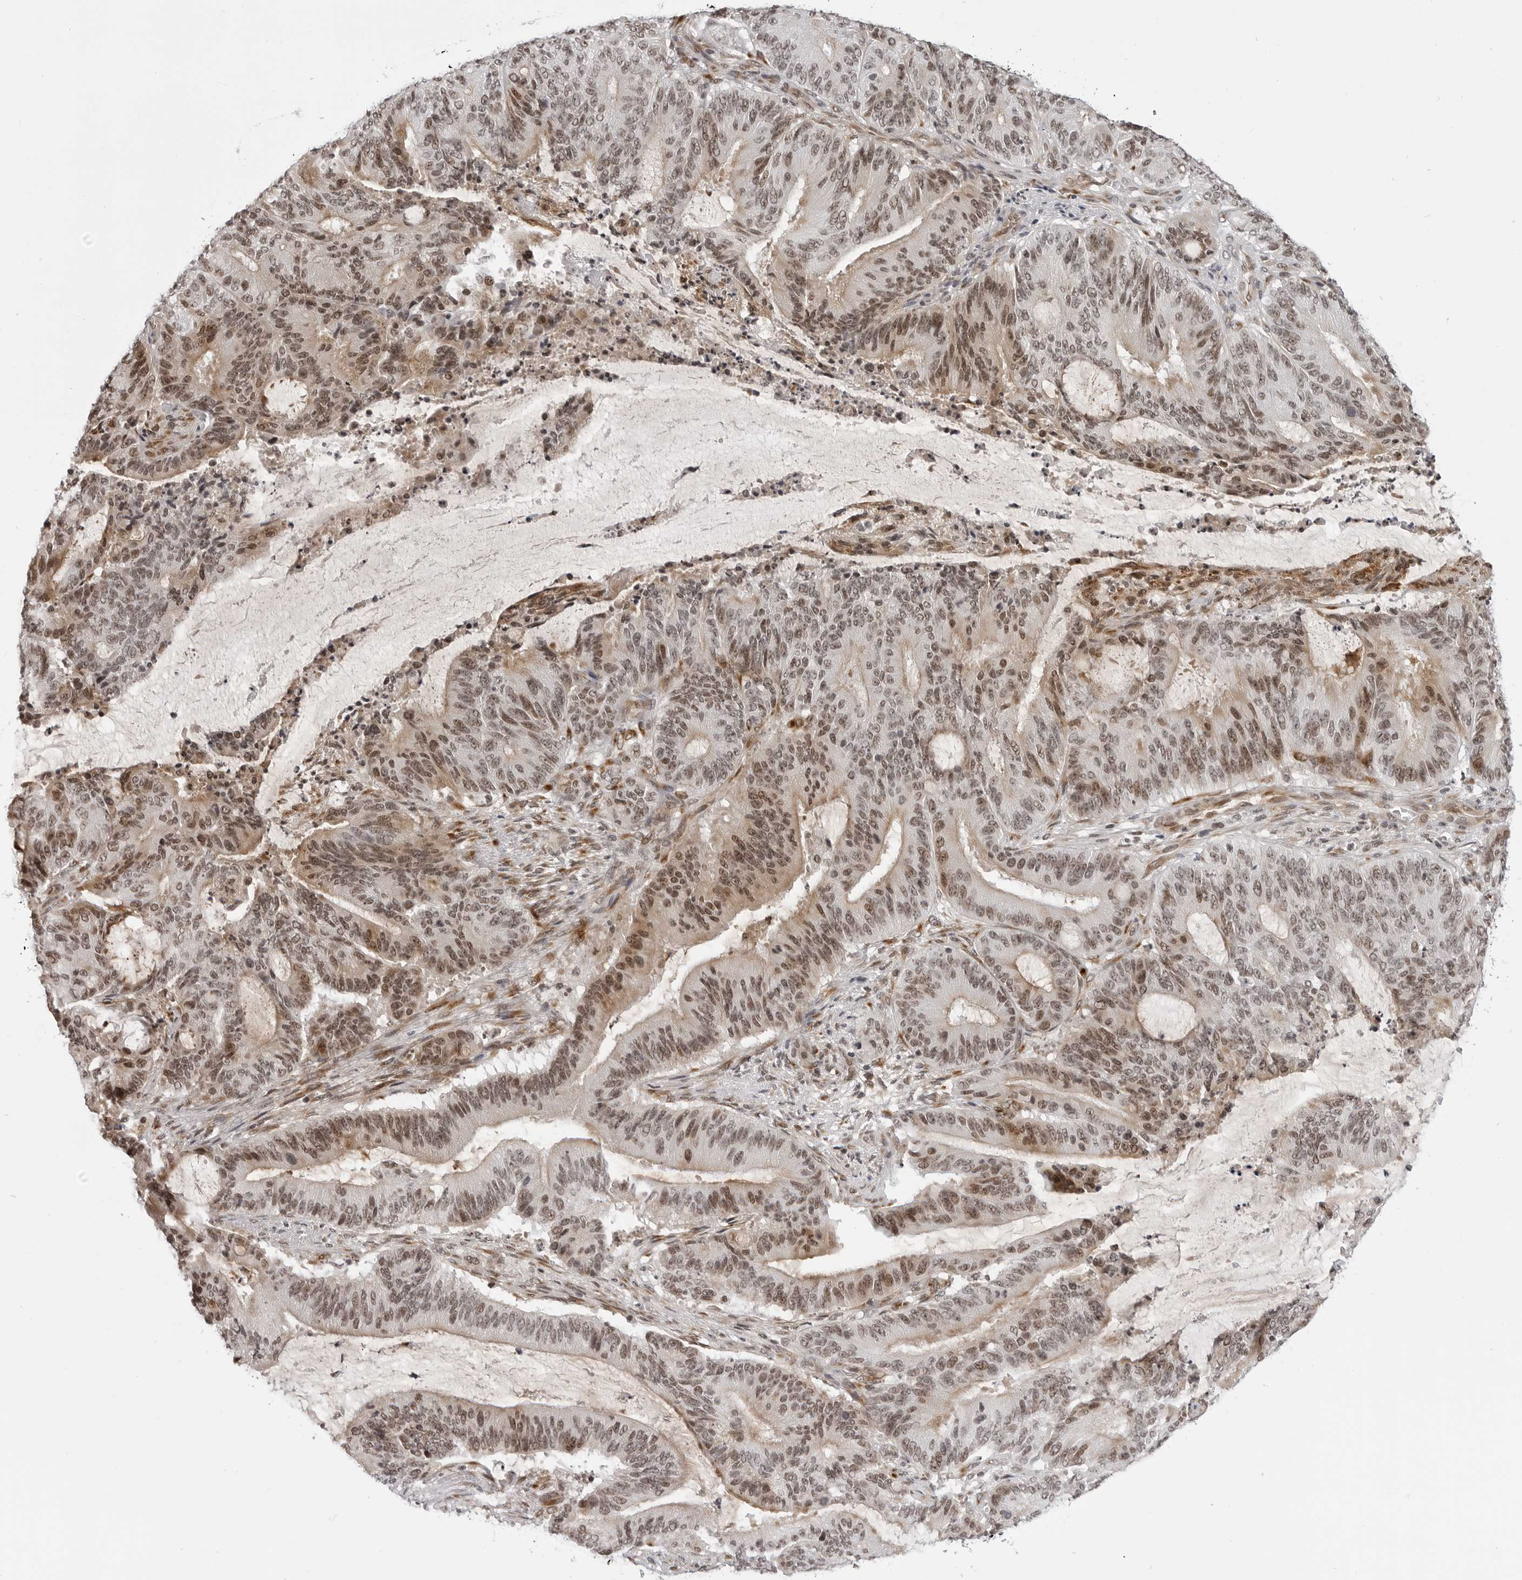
{"staining": {"intensity": "moderate", "quantity": ">75%", "location": "nuclear"}, "tissue": "liver cancer", "cell_type": "Tumor cells", "image_type": "cancer", "snomed": [{"axis": "morphology", "description": "Normal tissue, NOS"}, {"axis": "morphology", "description": "Cholangiocarcinoma"}, {"axis": "topography", "description": "Liver"}, {"axis": "topography", "description": "Peripheral nerve tissue"}], "caption": "Immunohistochemical staining of liver cancer displays medium levels of moderate nuclear staining in approximately >75% of tumor cells.", "gene": "PHF3", "patient": {"sex": "female", "age": 73}}